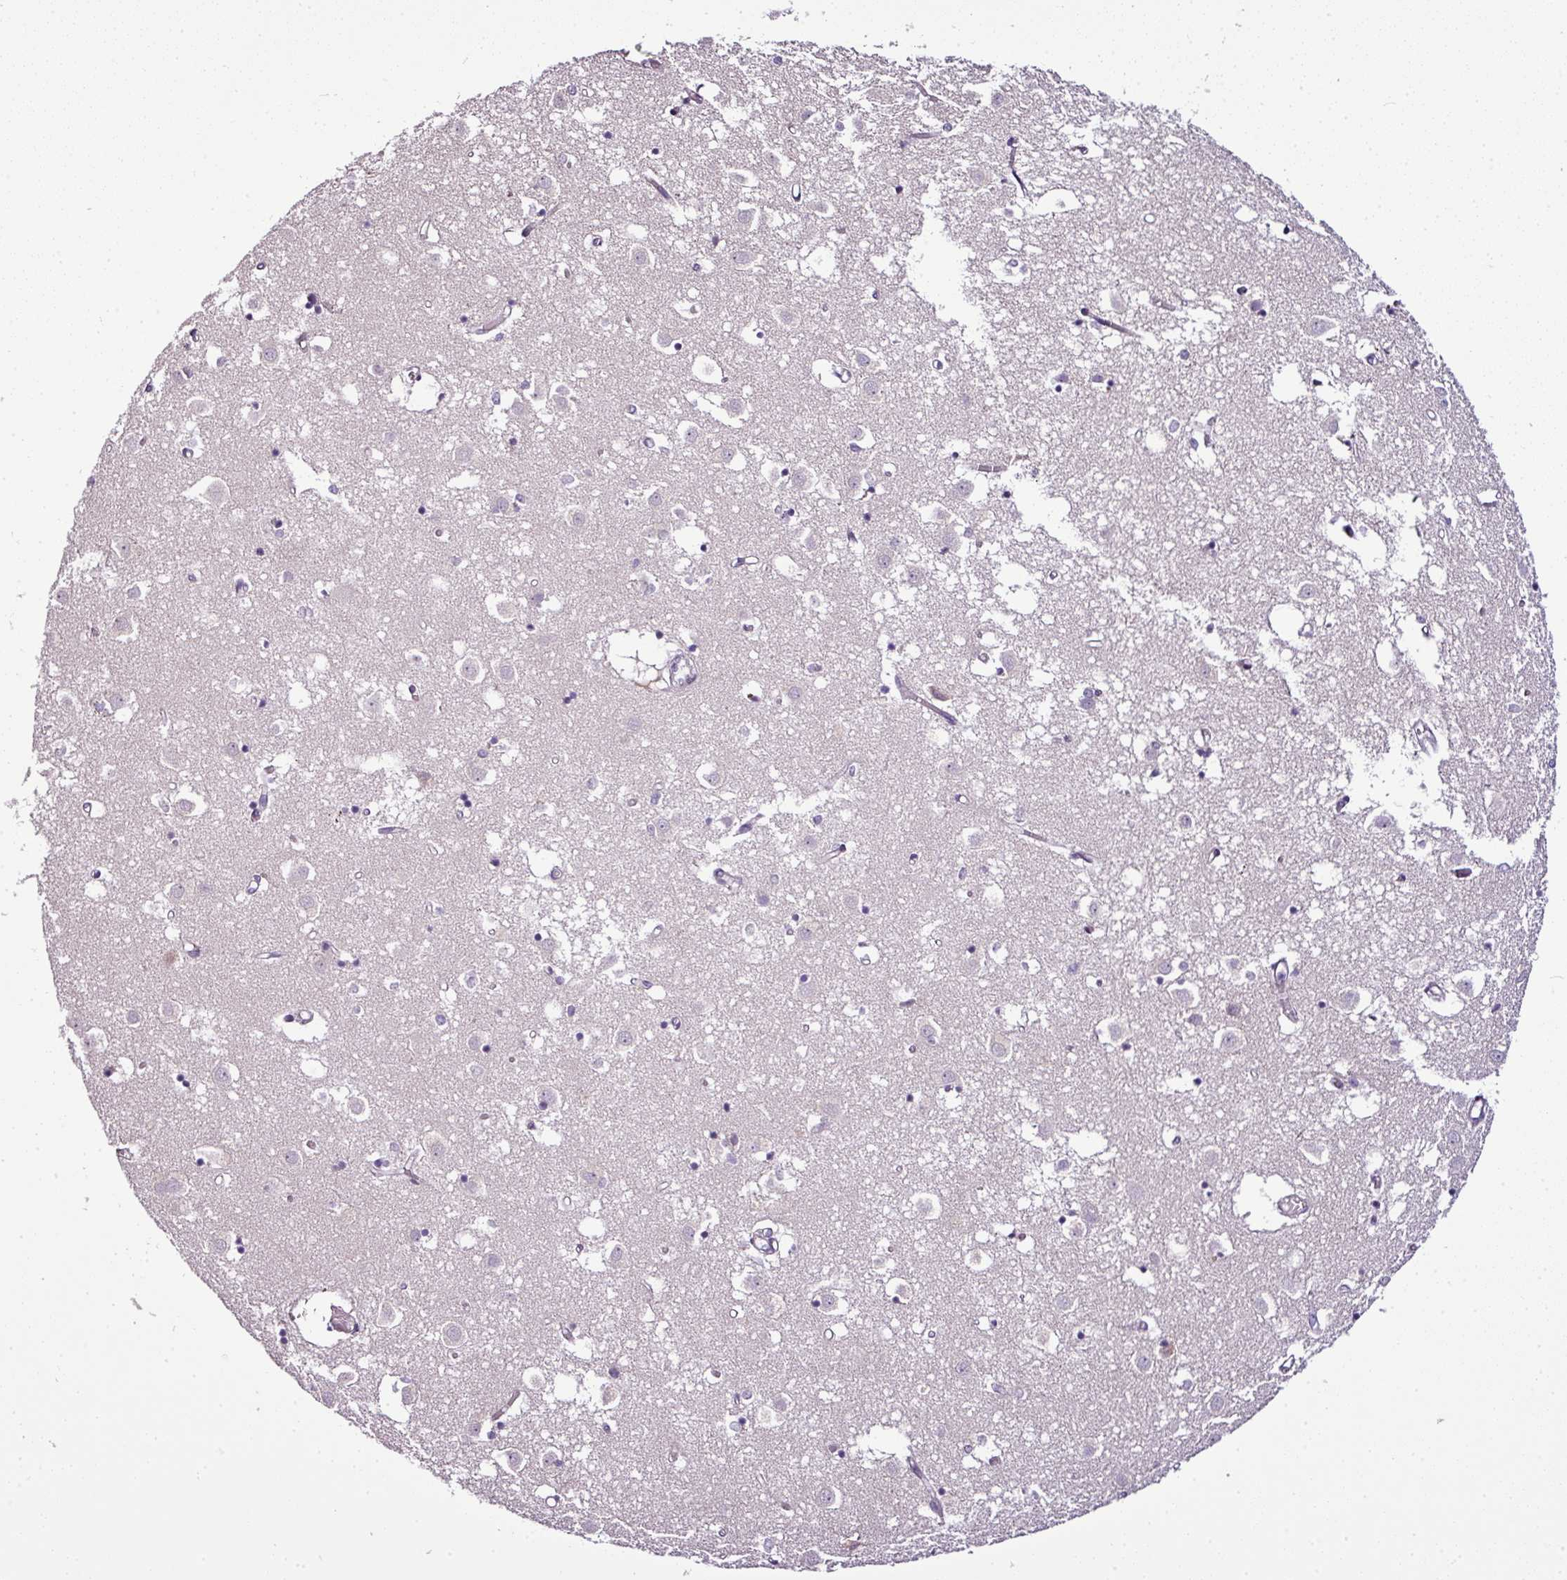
{"staining": {"intensity": "negative", "quantity": "none", "location": "none"}, "tissue": "caudate", "cell_type": "Glial cells", "image_type": "normal", "snomed": [{"axis": "morphology", "description": "Normal tissue, NOS"}, {"axis": "topography", "description": "Lateral ventricle wall"}], "caption": "Immunohistochemistry histopathology image of unremarkable human caudate stained for a protein (brown), which reveals no positivity in glial cells. (DAB immunohistochemistry (IHC), high magnification).", "gene": "TEX30", "patient": {"sex": "male", "age": 70}}